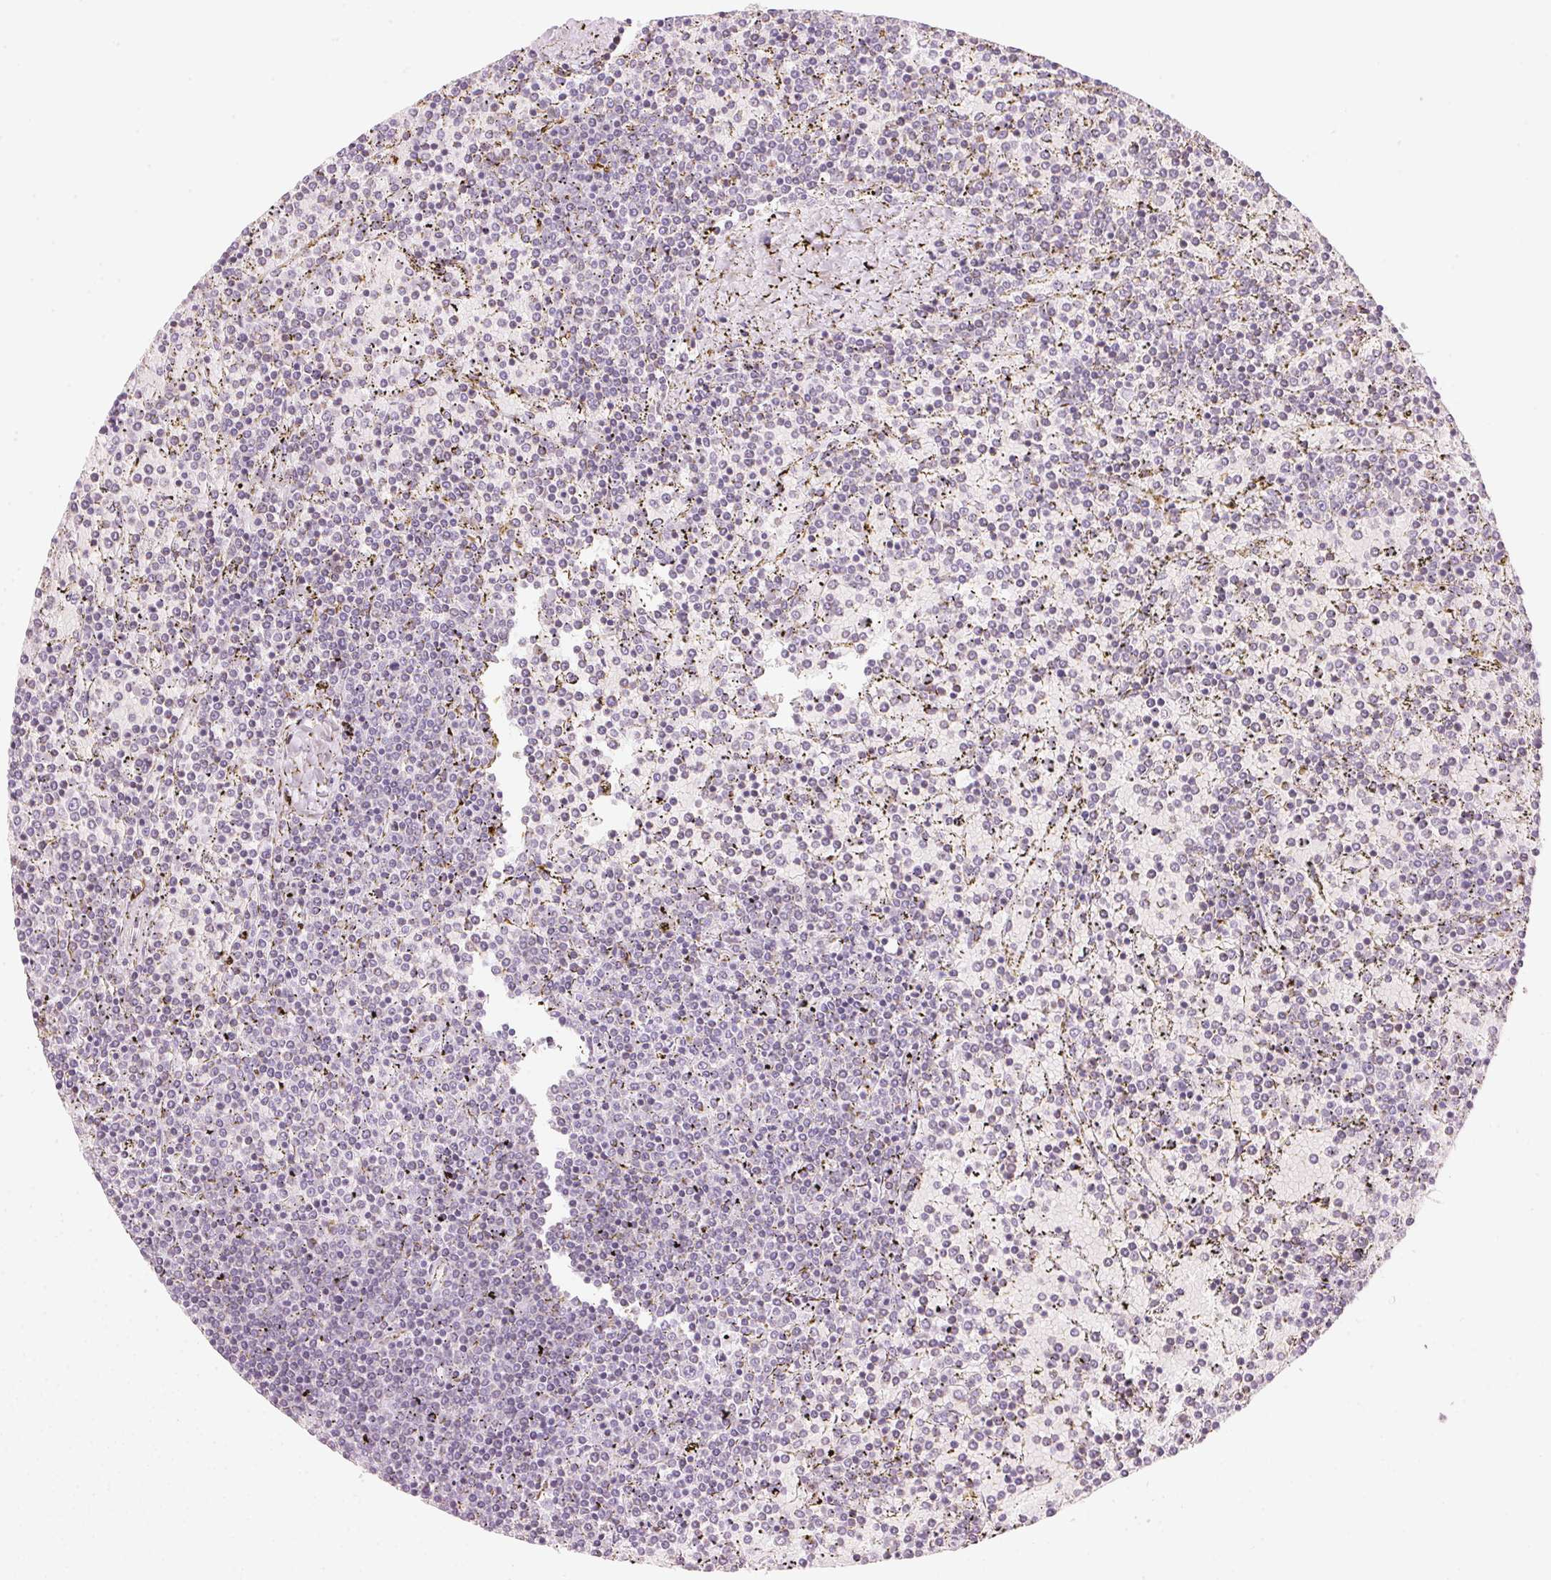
{"staining": {"intensity": "negative", "quantity": "none", "location": "none"}, "tissue": "lymphoma", "cell_type": "Tumor cells", "image_type": "cancer", "snomed": [{"axis": "morphology", "description": "Malignant lymphoma, non-Hodgkin's type, Low grade"}, {"axis": "topography", "description": "Spleen"}], "caption": "Protein analysis of malignant lymphoma, non-Hodgkin's type (low-grade) shows no significant expression in tumor cells.", "gene": "HOXB13", "patient": {"sex": "female", "age": 77}}